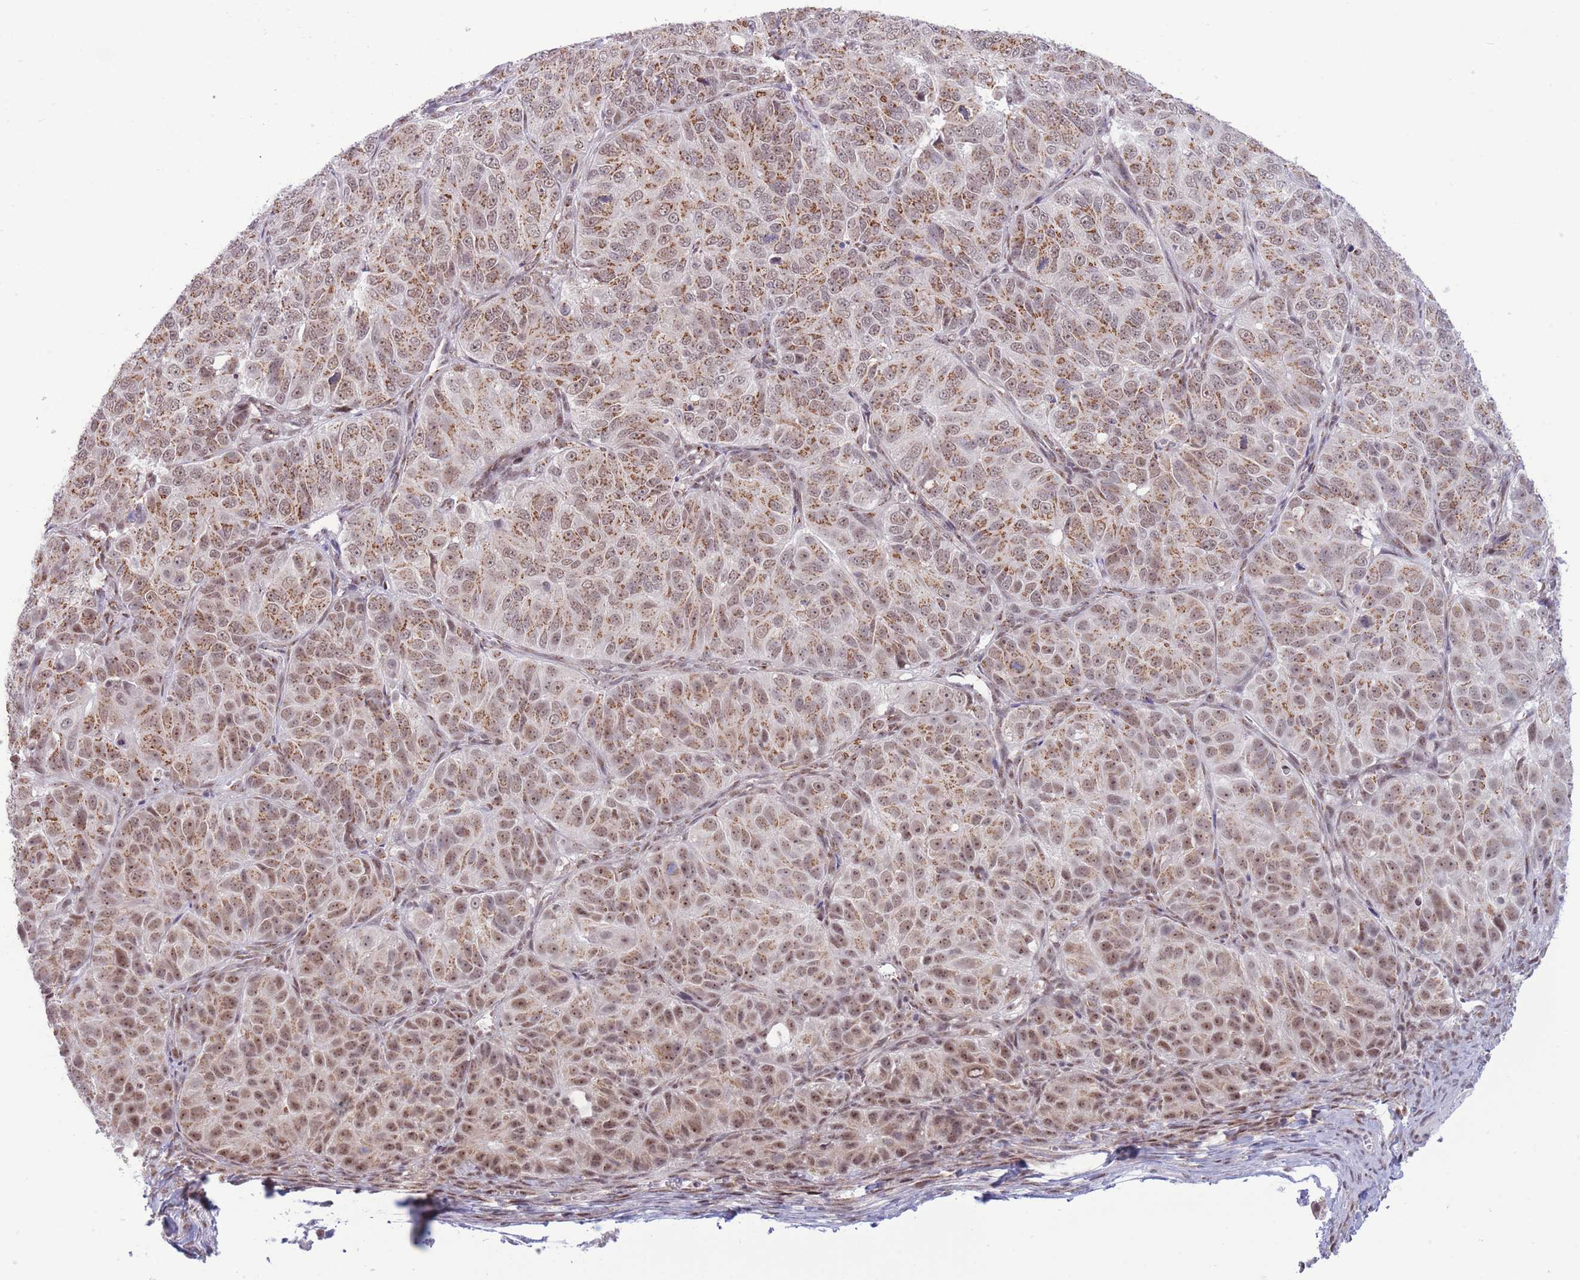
{"staining": {"intensity": "moderate", "quantity": ">75%", "location": "cytoplasmic/membranous,nuclear"}, "tissue": "ovarian cancer", "cell_type": "Tumor cells", "image_type": "cancer", "snomed": [{"axis": "morphology", "description": "Carcinoma, endometroid"}, {"axis": "topography", "description": "Ovary"}], "caption": "Human ovarian cancer (endometroid carcinoma) stained for a protein (brown) exhibits moderate cytoplasmic/membranous and nuclear positive staining in approximately >75% of tumor cells.", "gene": "INO80C", "patient": {"sex": "female", "age": 51}}